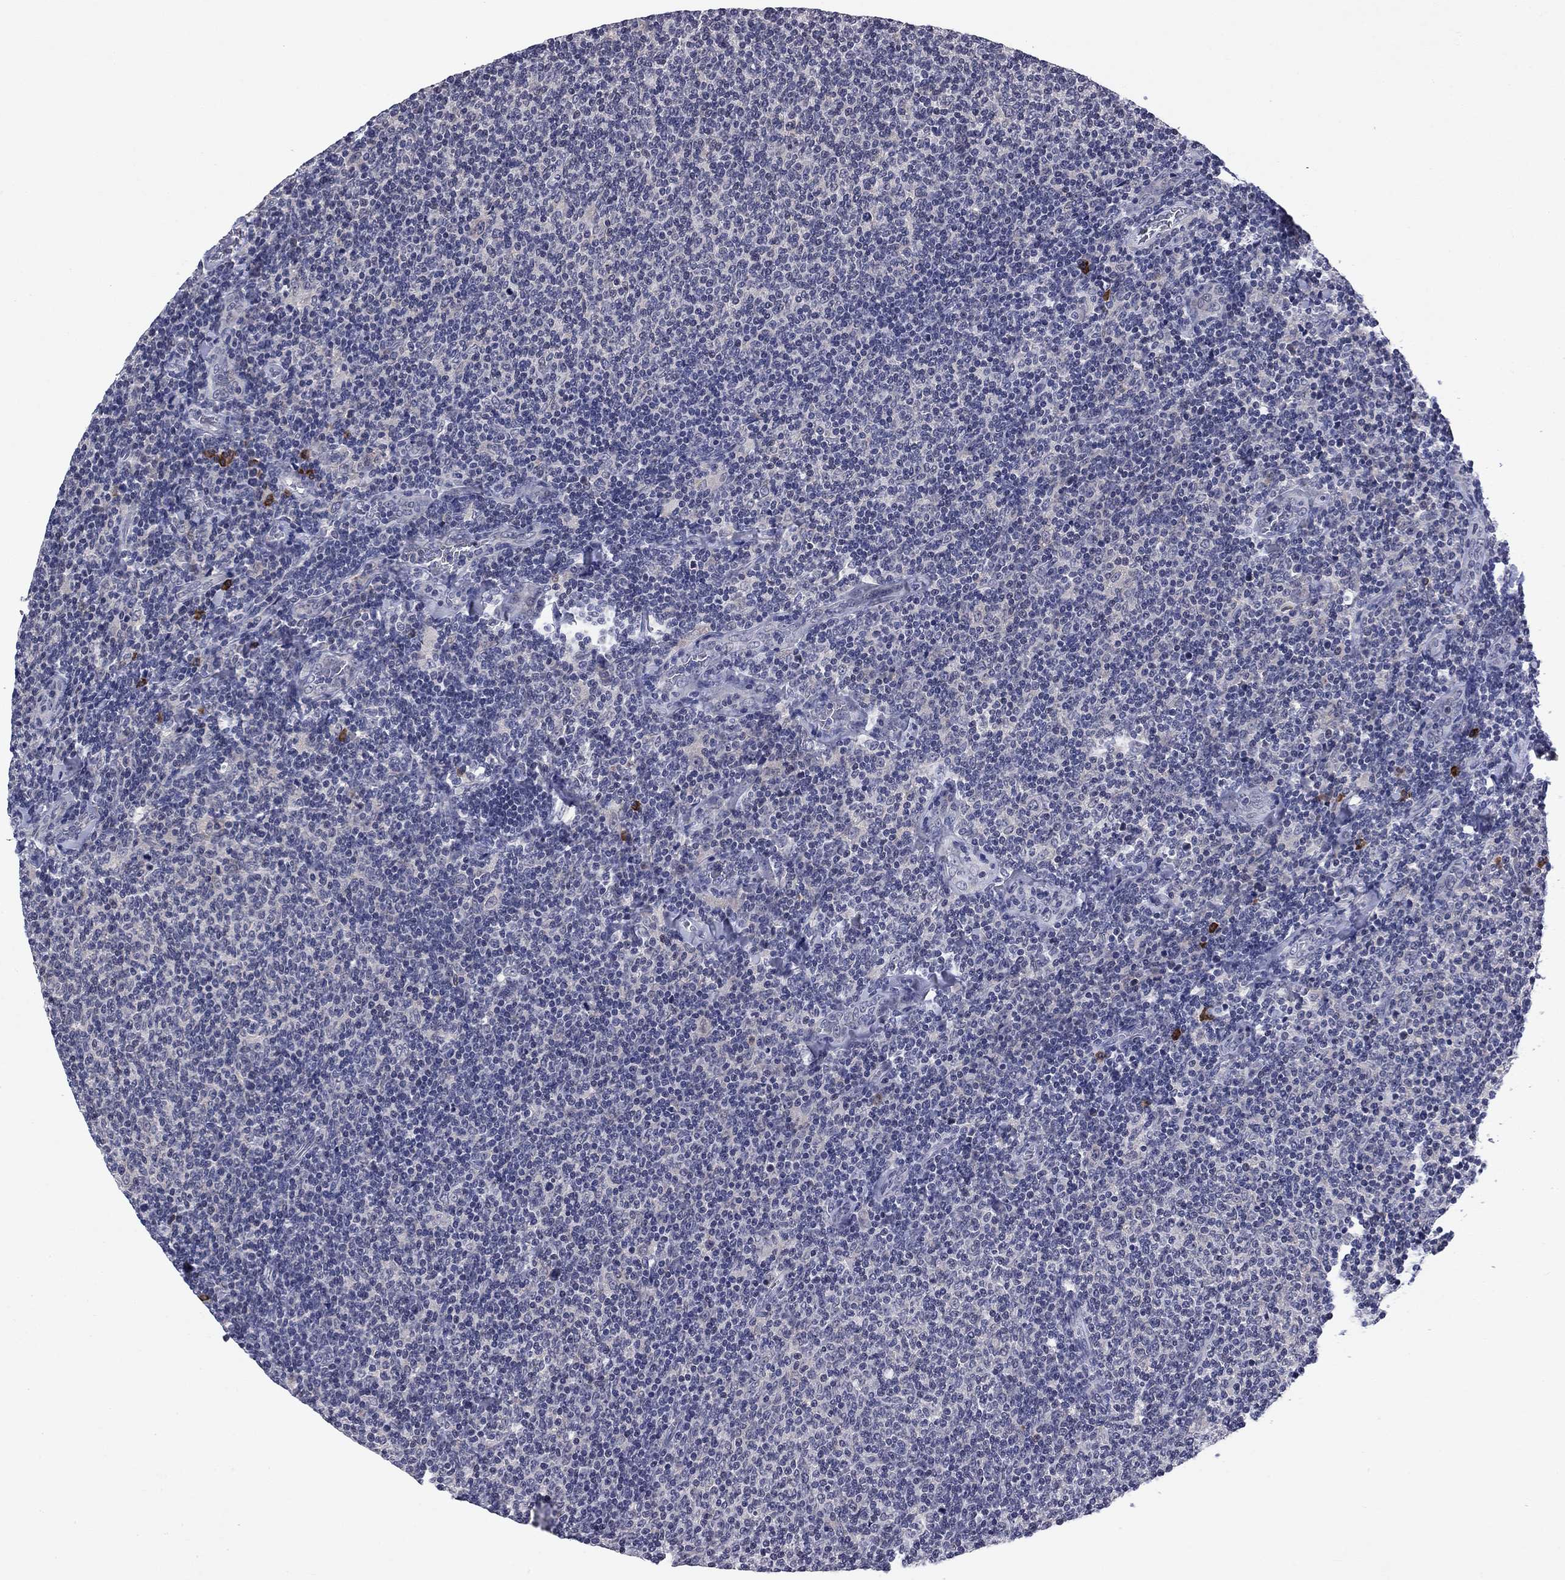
{"staining": {"intensity": "negative", "quantity": "none", "location": "none"}, "tissue": "lymphoma", "cell_type": "Tumor cells", "image_type": "cancer", "snomed": [{"axis": "morphology", "description": "Malignant lymphoma, non-Hodgkin's type, Low grade"}, {"axis": "topography", "description": "Lymph node"}], "caption": "High power microscopy photomicrograph of an immunohistochemistry (IHC) image of lymphoma, revealing no significant positivity in tumor cells.", "gene": "ECM1", "patient": {"sex": "male", "age": 52}}